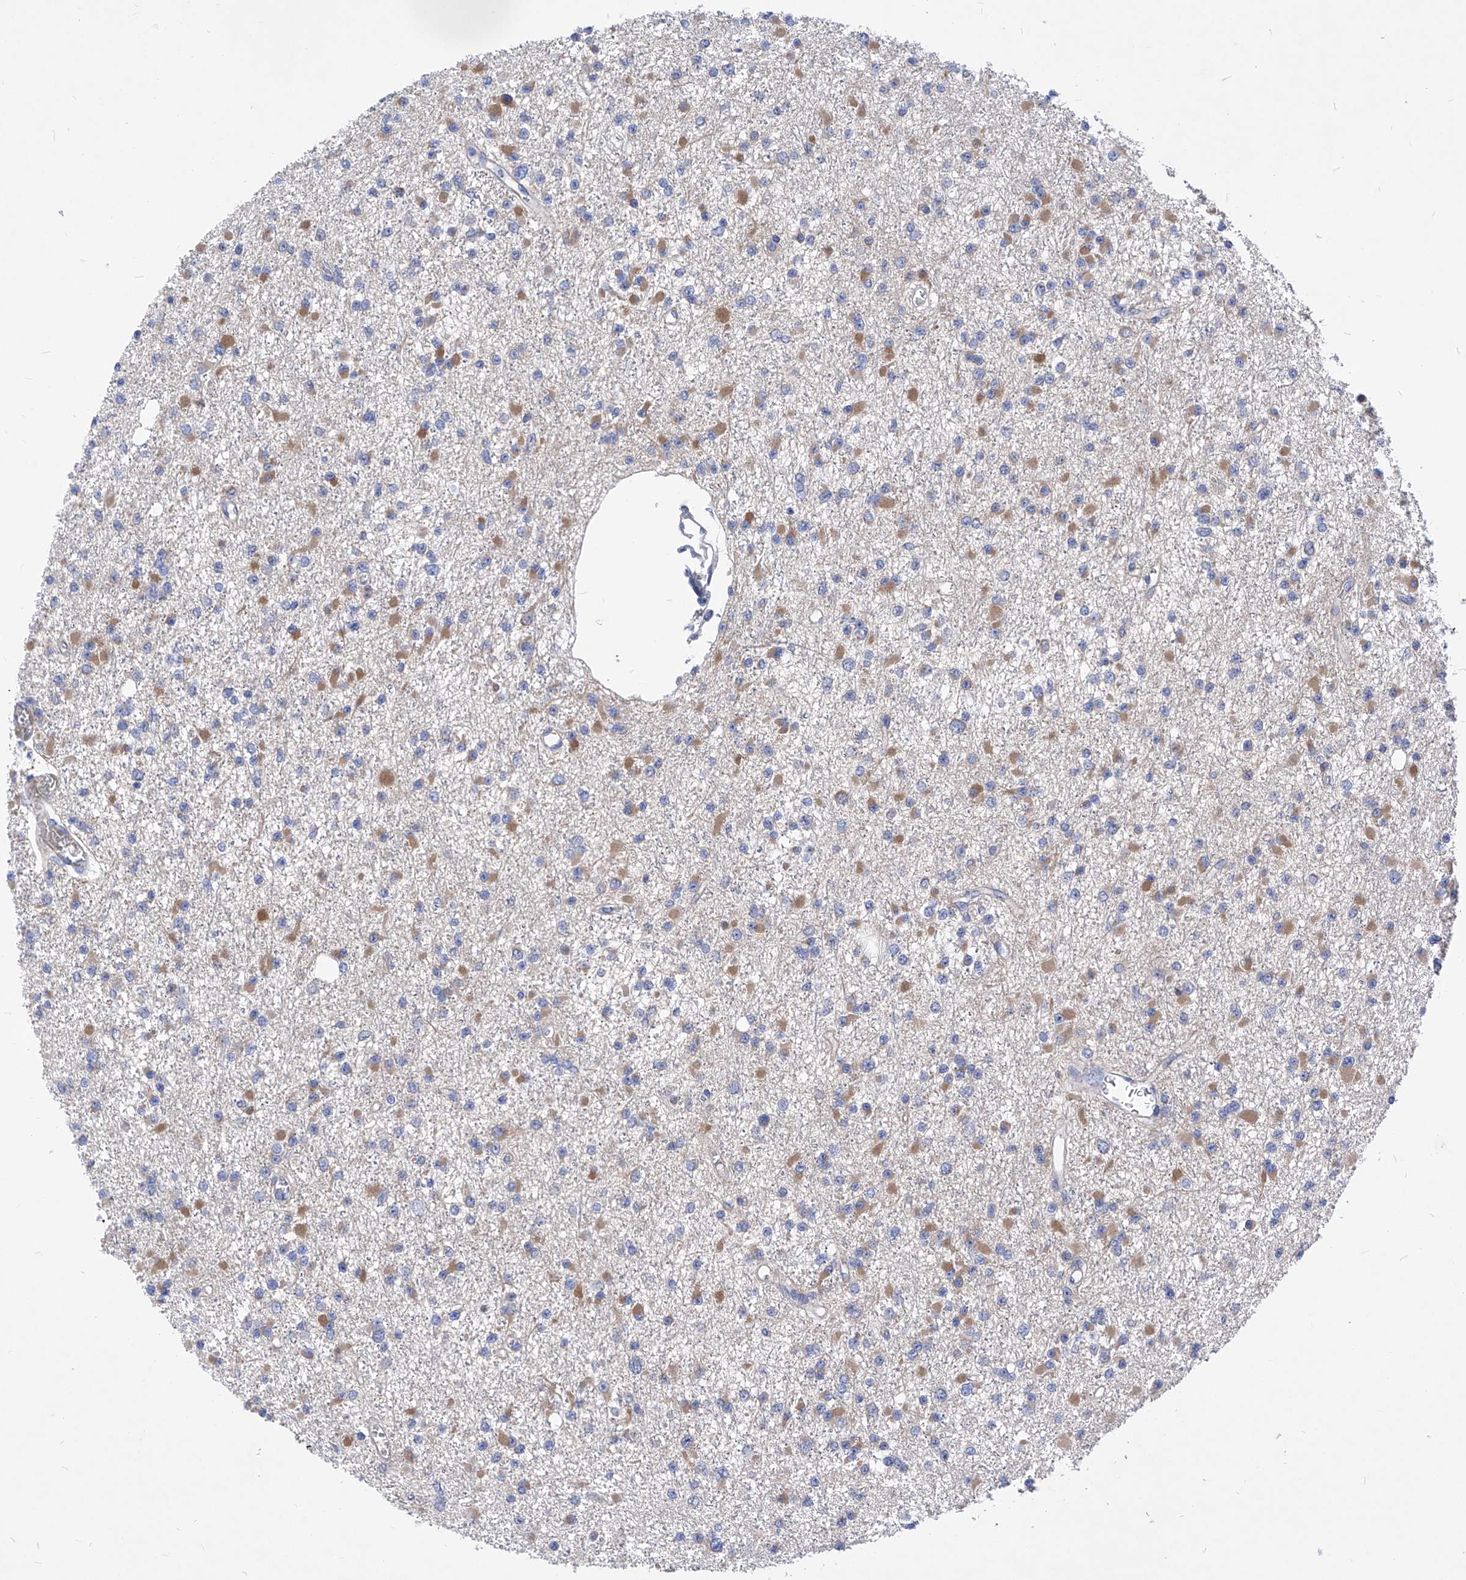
{"staining": {"intensity": "moderate", "quantity": "25%-75%", "location": "cytoplasmic/membranous"}, "tissue": "glioma", "cell_type": "Tumor cells", "image_type": "cancer", "snomed": [{"axis": "morphology", "description": "Glioma, malignant, Low grade"}, {"axis": "topography", "description": "Brain"}], "caption": "IHC of human malignant low-grade glioma shows medium levels of moderate cytoplasmic/membranous staining in about 25%-75% of tumor cells.", "gene": "XPNPEP1", "patient": {"sex": "female", "age": 22}}